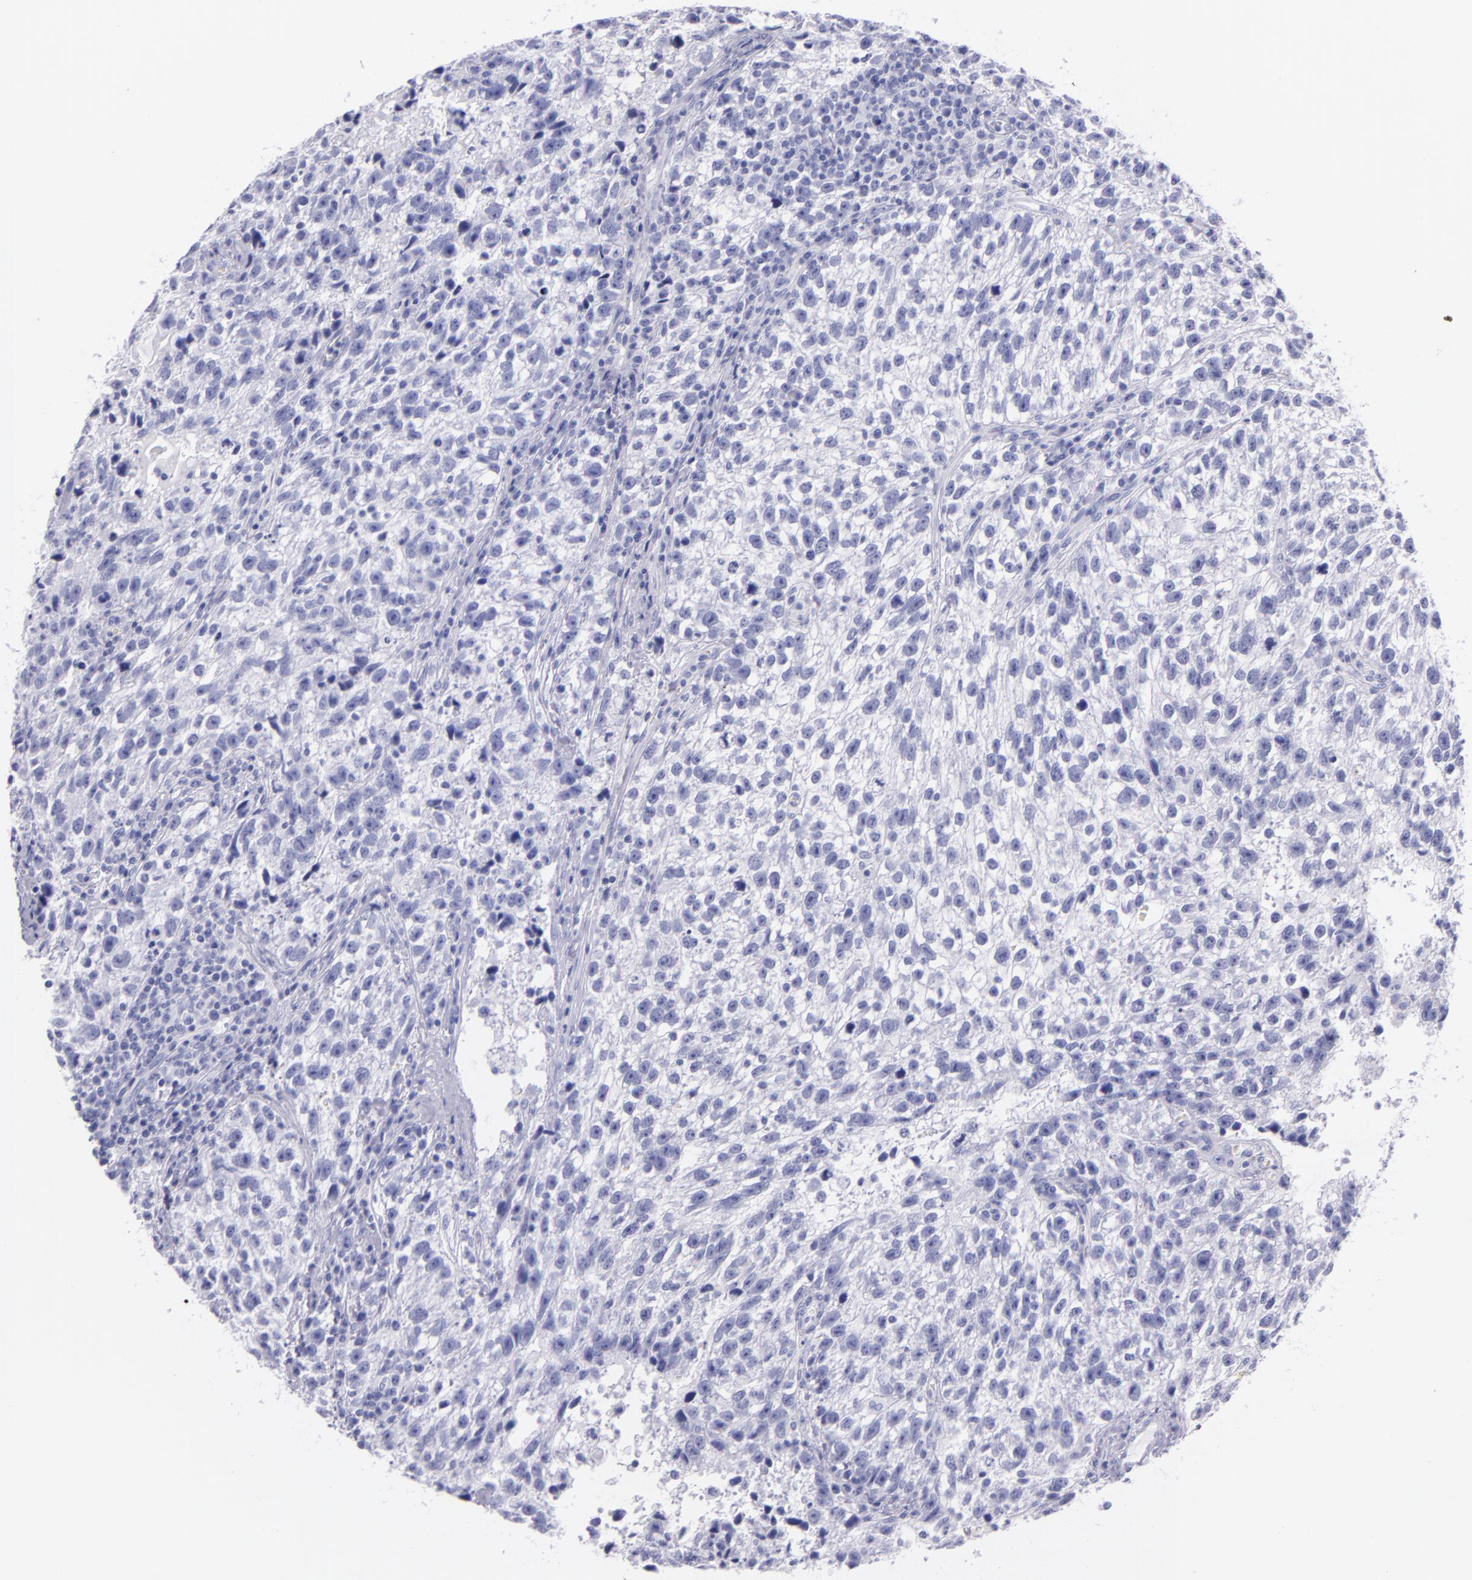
{"staining": {"intensity": "negative", "quantity": "none", "location": "none"}, "tissue": "testis cancer", "cell_type": "Tumor cells", "image_type": "cancer", "snomed": [{"axis": "morphology", "description": "Seminoma, NOS"}, {"axis": "topography", "description": "Testis"}], "caption": "DAB (3,3'-diaminobenzidine) immunohistochemical staining of seminoma (testis) demonstrates no significant expression in tumor cells.", "gene": "SFTPA2", "patient": {"sex": "male", "age": 38}}